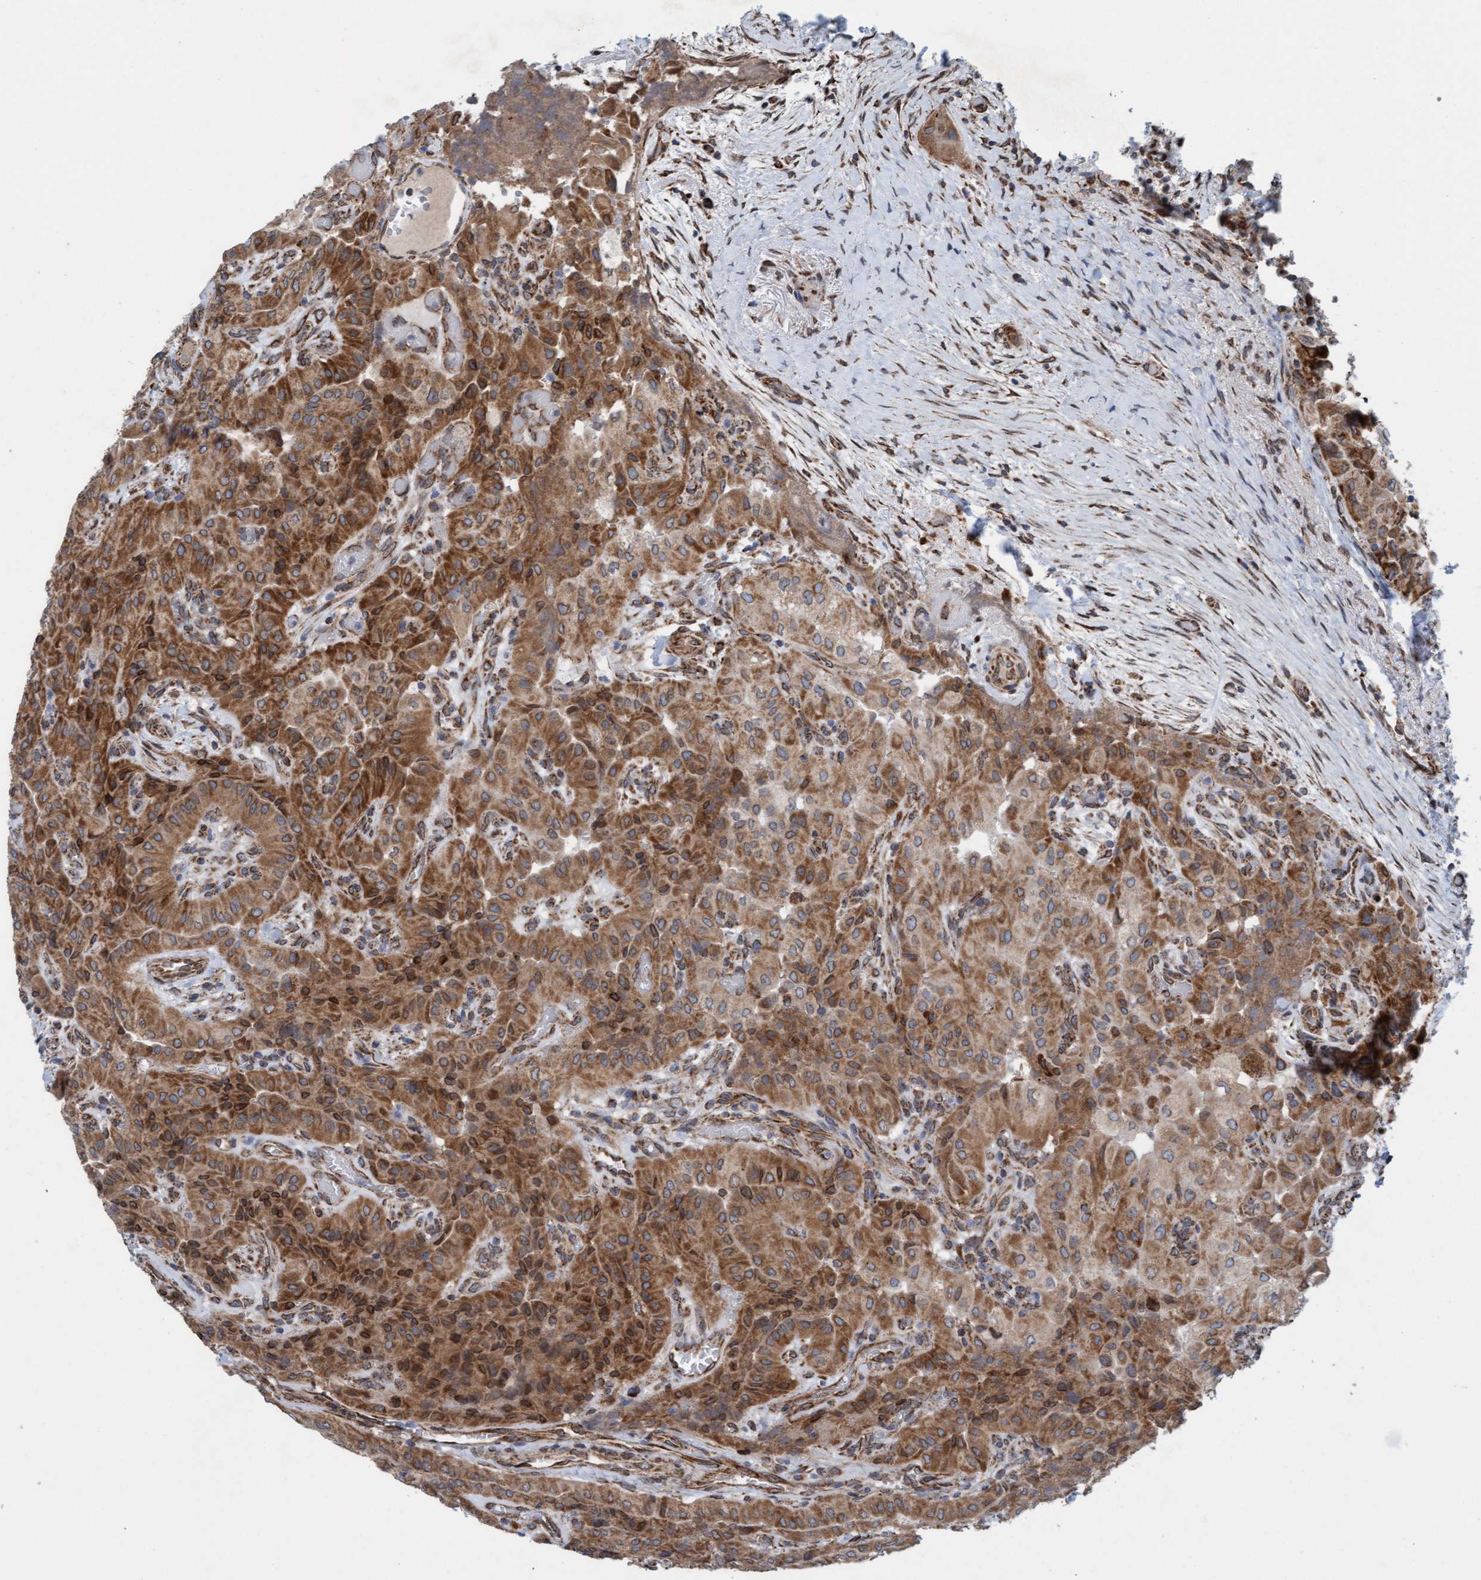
{"staining": {"intensity": "strong", "quantity": ">75%", "location": "cytoplasmic/membranous"}, "tissue": "thyroid cancer", "cell_type": "Tumor cells", "image_type": "cancer", "snomed": [{"axis": "morphology", "description": "Papillary adenocarcinoma, NOS"}, {"axis": "topography", "description": "Thyroid gland"}], "caption": "Thyroid cancer was stained to show a protein in brown. There is high levels of strong cytoplasmic/membranous expression in about >75% of tumor cells.", "gene": "MRPS23", "patient": {"sex": "female", "age": 59}}